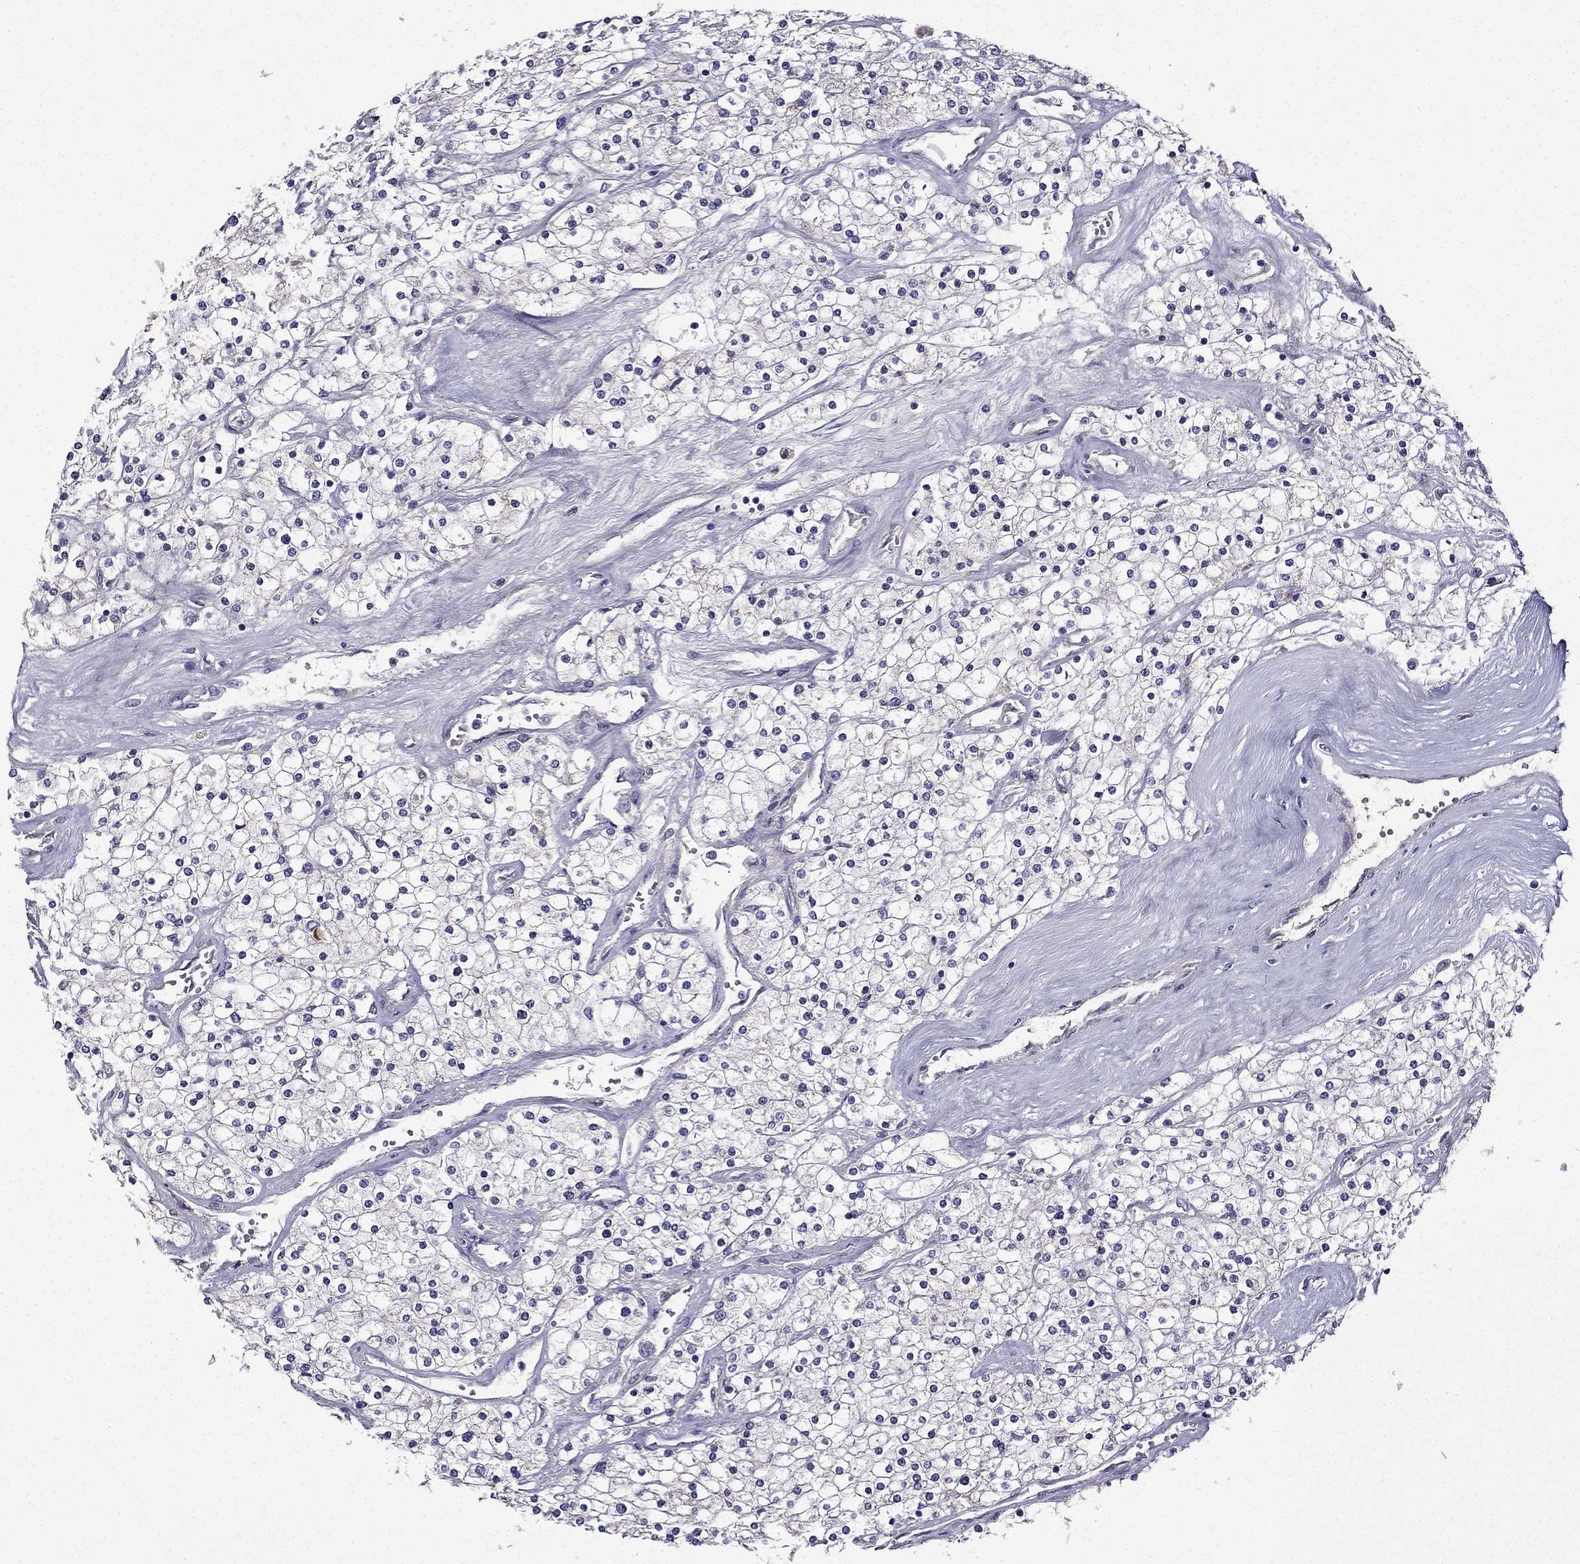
{"staining": {"intensity": "negative", "quantity": "none", "location": "none"}, "tissue": "renal cancer", "cell_type": "Tumor cells", "image_type": "cancer", "snomed": [{"axis": "morphology", "description": "Adenocarcinoma, NOS"}, {"axis": "topography", "description": "Kidney"}], "caption": "Photomicrograph shows no protein staining in tumor cells of renal cancer (adenocarcinoma) tissue.", "gene": "UHRF1", "patient": {"sex": "male", "age": 80}}